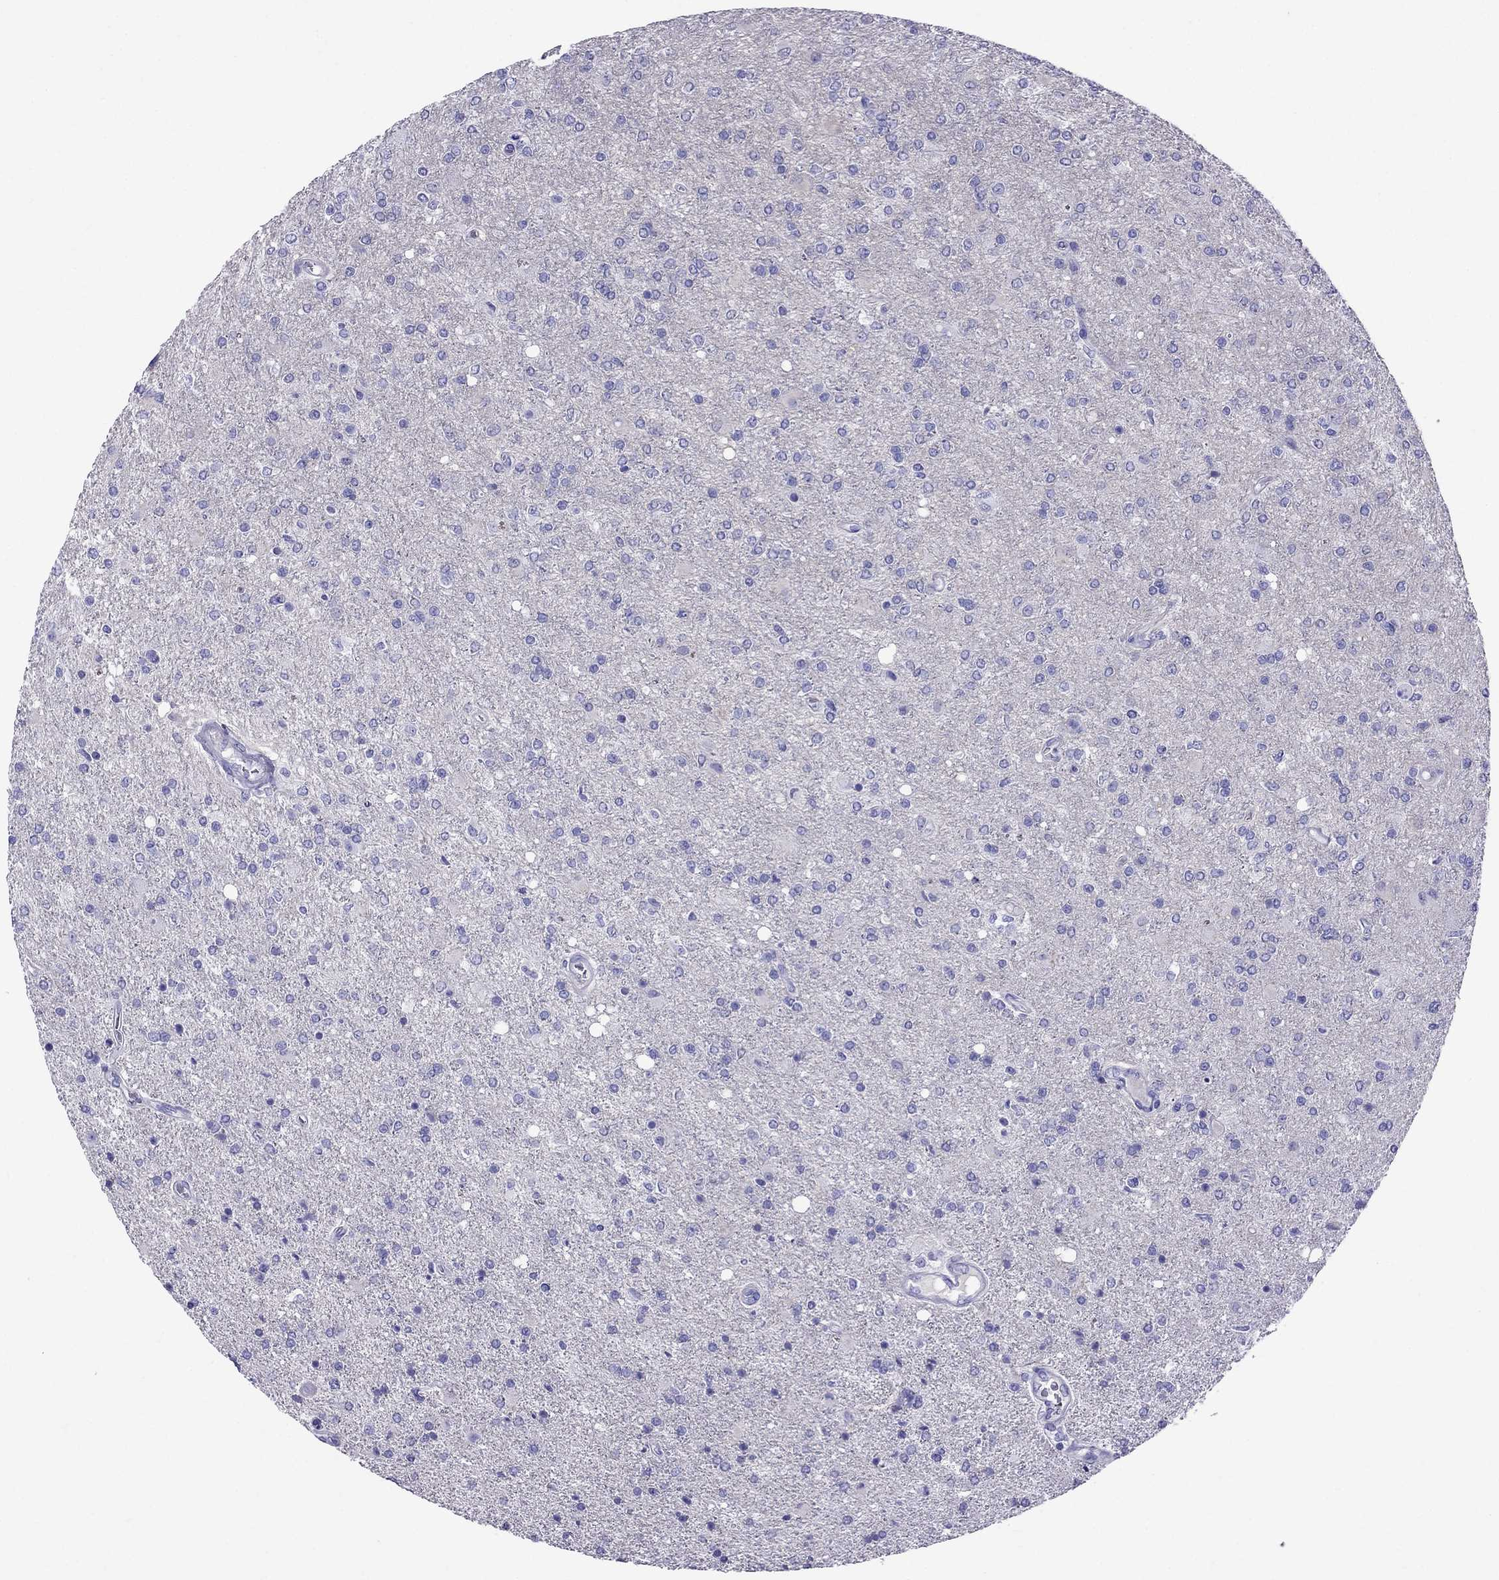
{"staining": {"intensity": "negative", "quantity": "none", "location": "none"}, "tissue": "glioma", "cell_type": "Tumor cells", "image_type": "cancer", "snomed": [{"axis": "morphology", "description": "Glioma, malignant, High grade"}, {"axis": "topography", "description": "Cerebral cortex"}], "caption": "An immunohistochemistry (IHC) micrograph of glioma is shown. There is no staining in tumor cells of glioma. (Stains: DAB (3,3'-diaminobenzidine) IHC with hematoxylin counter stain, Microscopy: brightfield microscopy at high magnification).", "gene": "CRYBA1", "patient": {"sex": "male", "age": 70}}